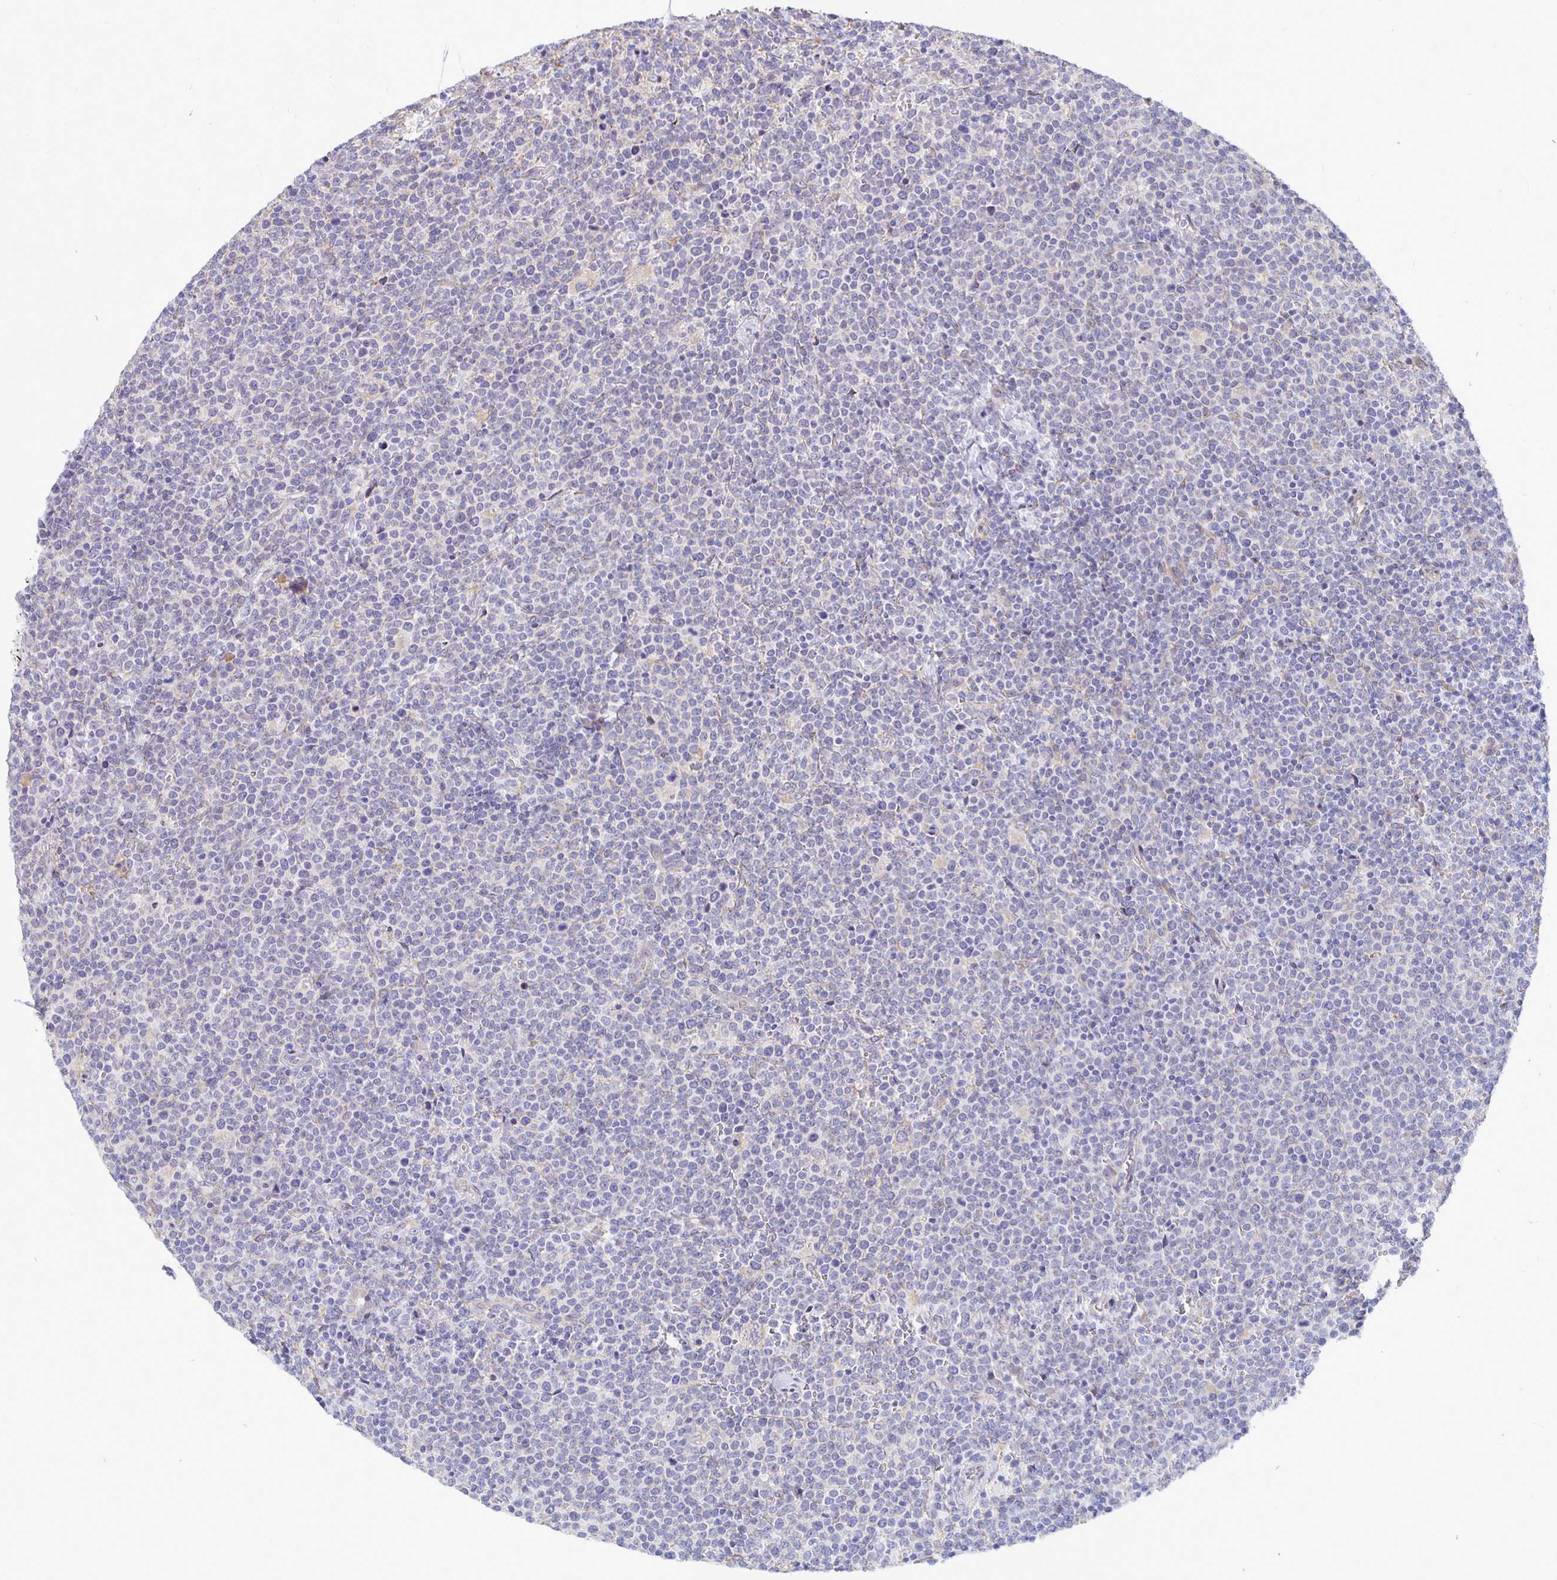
{"staining": {"intensity": "negative", "quantity": "none", "location": "none"}, "tissue": "lymphoma", "cell_type": "Tumor cells", "image_type": "cancer", "snomed": [{"axis": "morphology", "description": "Malignant lymphoma, non-Hodgkin's type, High grade"}, {"axis": "topography", "description": "Lymph node"}], "caption": "This is an immunohistochemistry photomicrograph of human lymphoma. There is no positivity in tumor cells.", "gene": "DNAI2", "patient": {"sex": "male", "age": 61}}